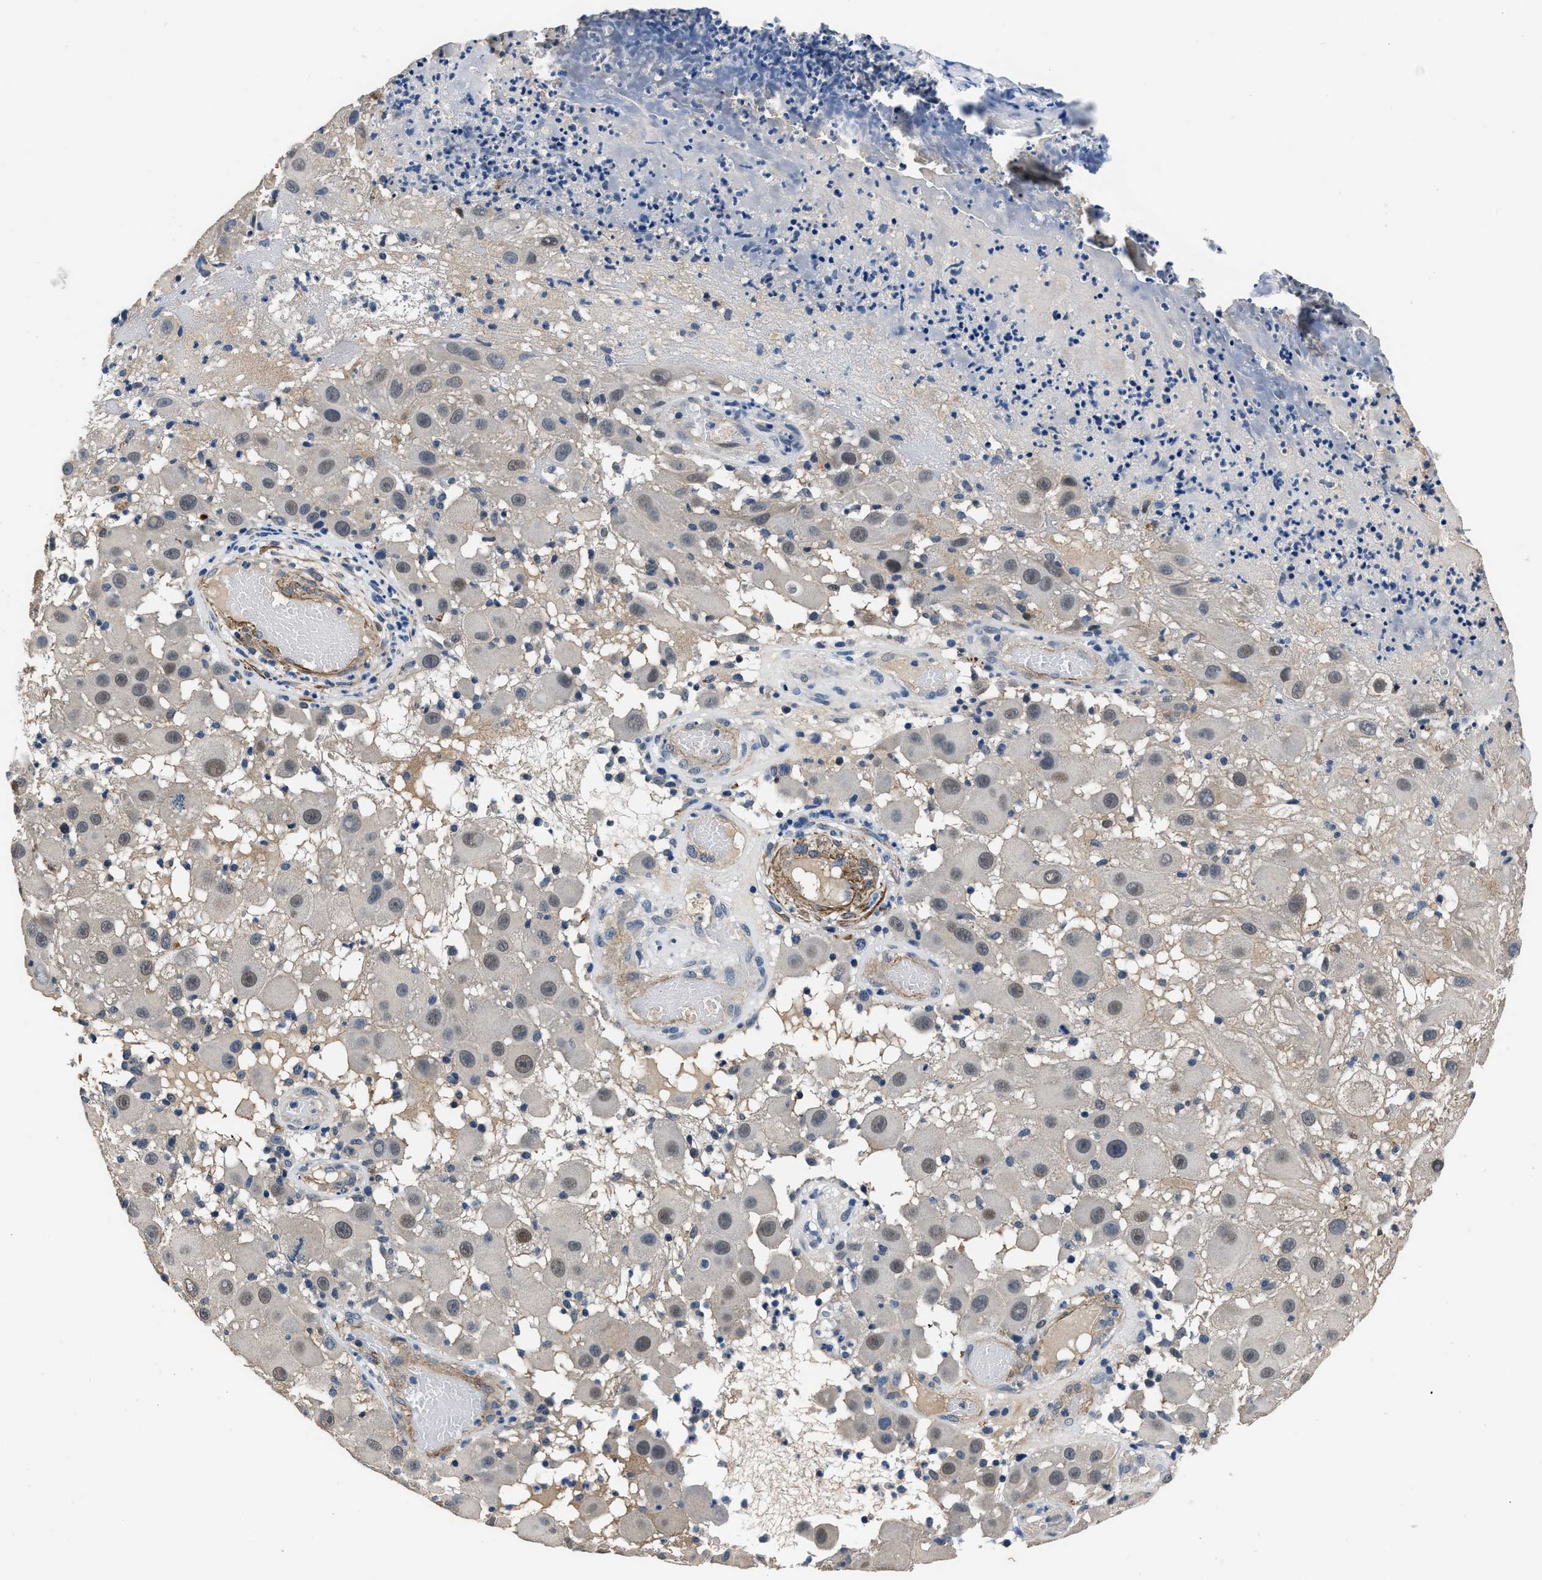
{"staining": {"intensity": "weak", "quantity": "25%-75%", "location": "nuclear"}, "tissue": "melanoma", "cell_type": "Tumor cells", "image_type": "cancer", "snomed": [{"axis": "morphology", "description": "Malignant melanoma, NOS"}, {"axis": "topography", "description": "Skin"}], "caption": "A brown stain labels weak nuclear staining of a protein in human malignant melanoma tumor cells.", "gene": "LANCL2", "patient": {"sex": "female", "age": 81}}